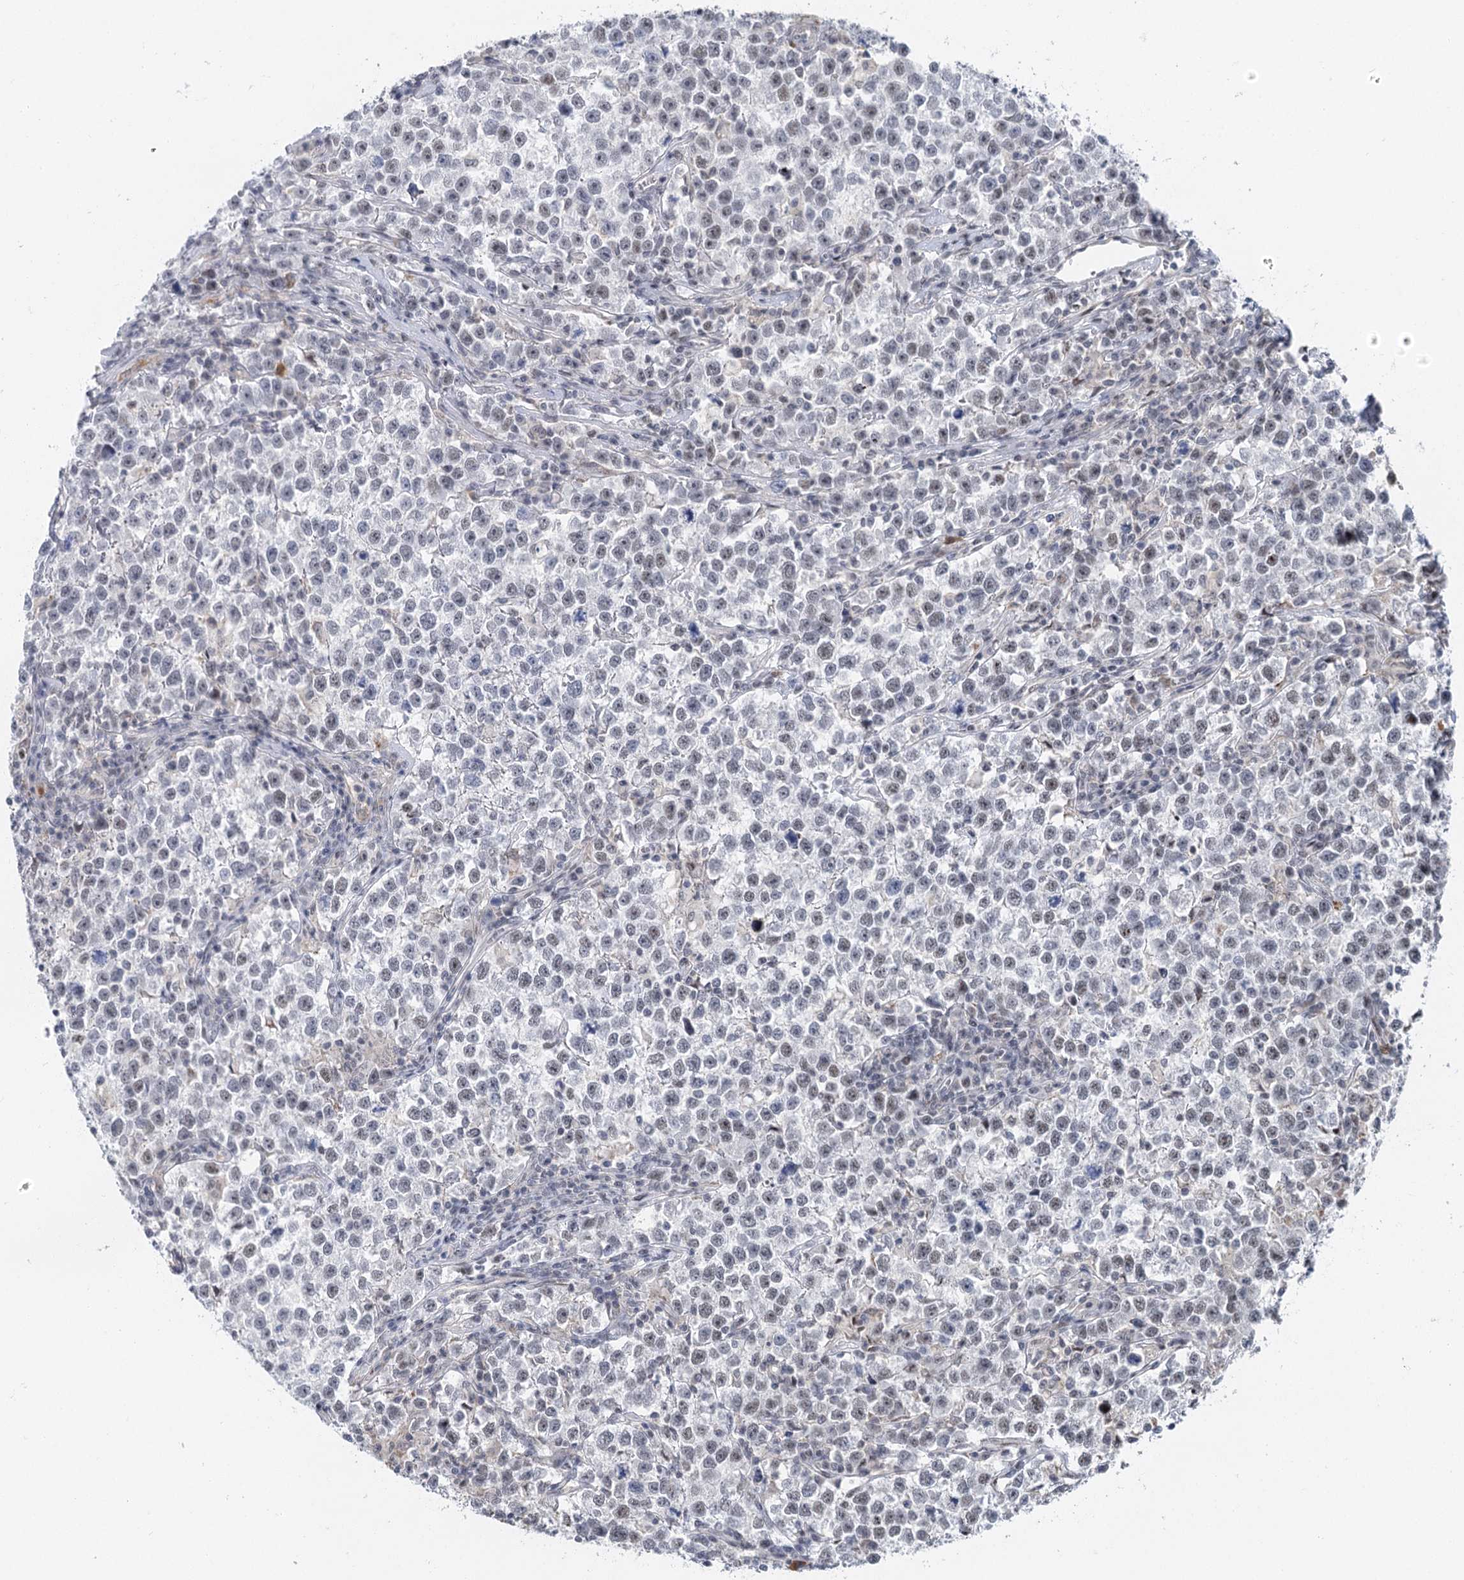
{"staining": {"intensity": "negative", "quantity": "none", "location": "none"}, "tissue": "testis cancer", "cell_type": "Tumor cells", "image_type": "cancer", "snomed": [{"axis": "morphology", "description": "Normal tissue, NOS"}, {"axis": "morphology", "description": "Seminoma, NOS"}, {"axis": "topography", "description": "Testis"}], "caption": "IHC micrograph of human seminoma (testis) stained for a protein (brown), which shows no expression in tumor cells. (Stains: DAB (3,3'-diaminobenzidine) IHC with hematoxylin counter stain, Microscopy: brightfield microscopy at high magnification).", "gene": "IL11RA", "patient": {"sex": "male", "age": 43}}